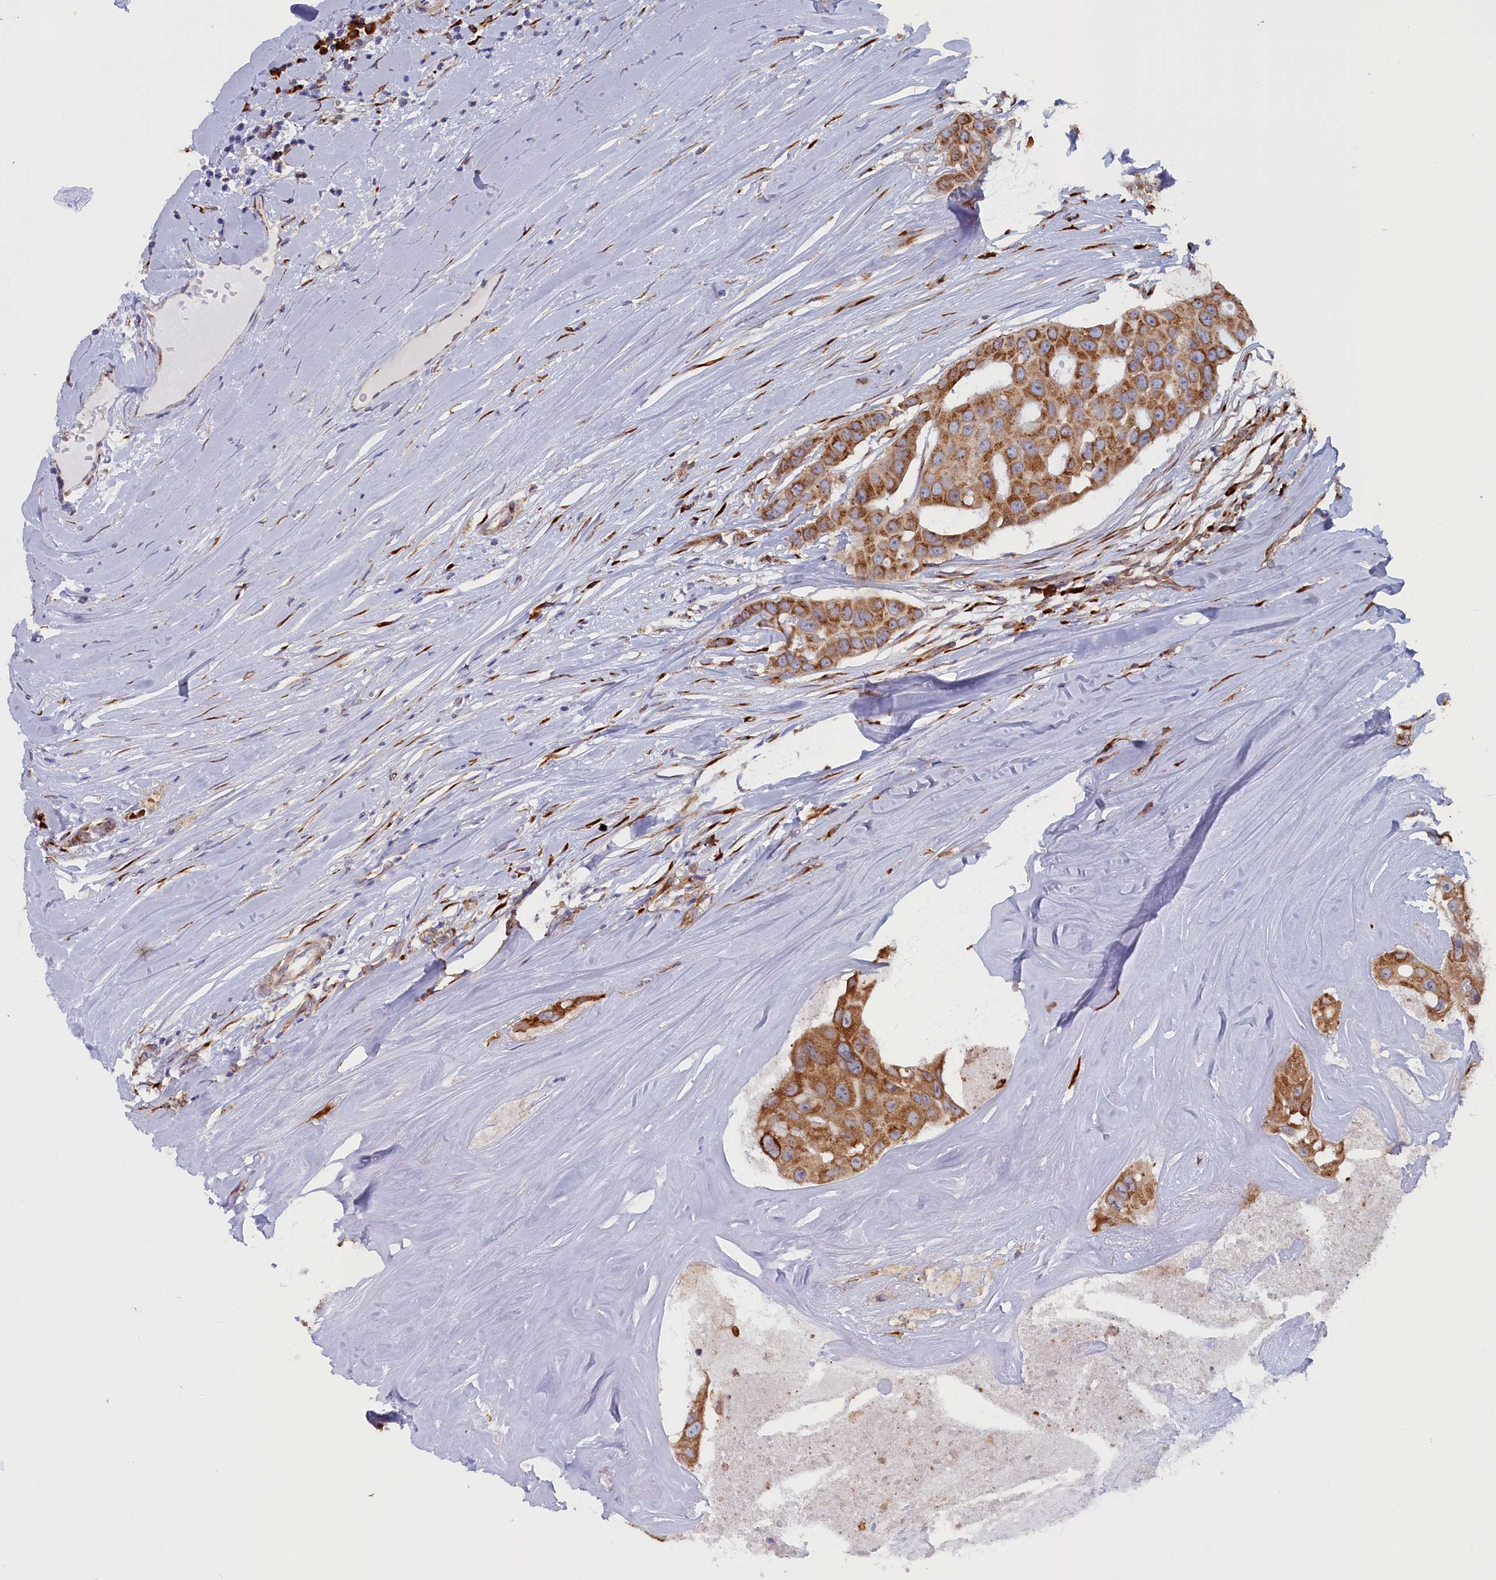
{"staining": {"intensity": "moderate", "quantity": ">75%", "location": "cytoplasmic/membranous"}, "tissue": "head and neck cancer", "cell_type": "Tumor cells", "image_type": "cancer", "snomed": [{"axis": "morphology", "description": "Adenocarcinoma, NOS"}, {"axis": "morphology", "description": "Adenocarcinoma, metastatic, NOS"}, {"axis": "topography", "description": "Head-Neck"}], "caption": "Head and neck cancer stained with DAB IHC shows medium levels of moderate cytoplasmic/membranous expression in about >75% of tumor cells. Immunohistochemistry (ihc) stains the protein of interest in brown and the nuclei are stained blue.", "gene": "CCDC68", "patient": {"sex": "male", "age": 75}}